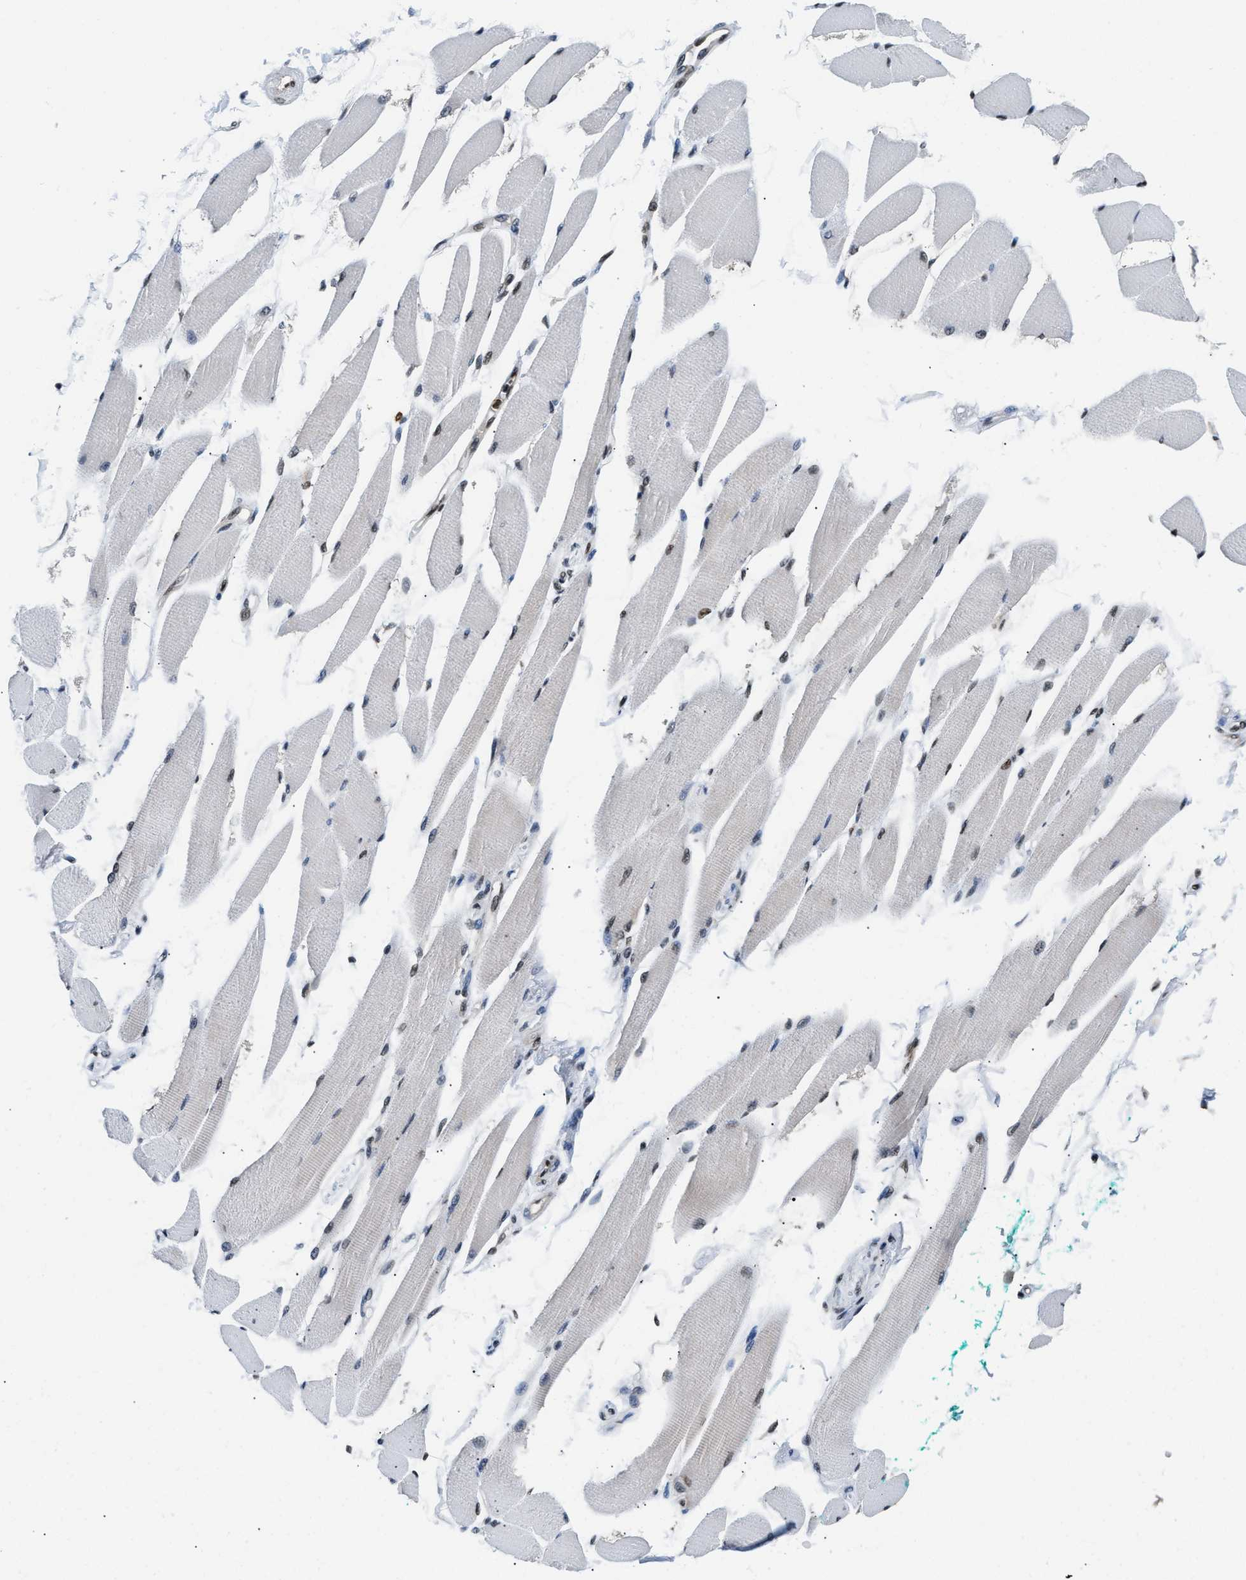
{"staining": {"intensity": "strong", "quantity": "25%-75%", "location": "nuclear"}, "tissue": "skeletal muscle", "cell_type": "Myocytes", "image_type": "normal", "snomed": [{"axis": "morphology", "description": "Normal tissue, NOS"}, {"axis": "topography", "description": "Skeletal muscle"}, {"axis": "topography", "description": "Oral tissue"}, {"axis": "topography", "description": "Peripheral nerve tissue"}], "caption": "DAB immunohistochemical staining of benign human skeletal muscle reveals strong nuclear protein expression in approximately 25%-75% of myocytes.", "gene": "CCNDBP1", "patient": {"sex": "female", "age": 84}}